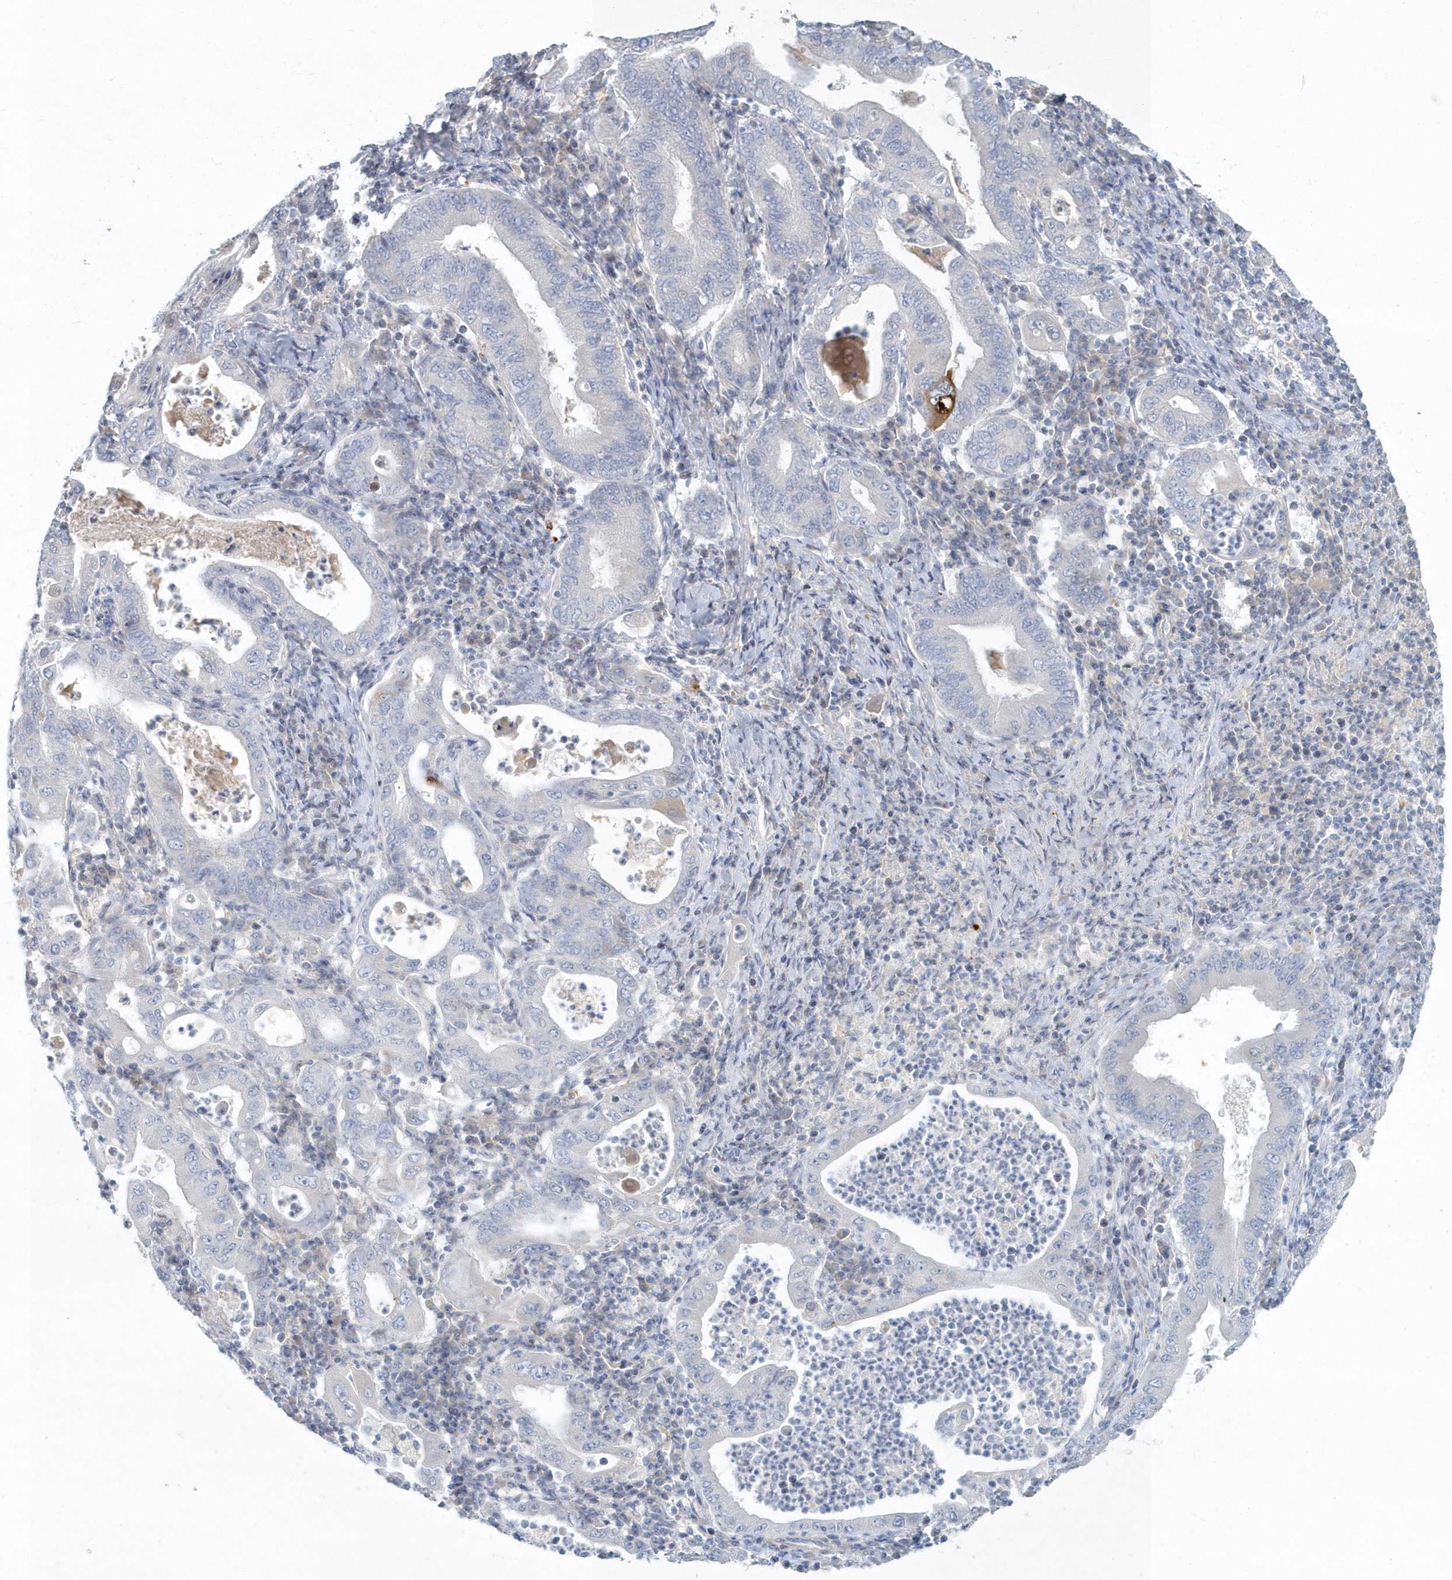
{"staining": {"intensity": "negative", "quantity": "none", "location": "none"}, "tissue": "stomach cancer", "cell_type": "Tumor cells", "image_type": "cancer", "snomed": [{"axis": "morphology", "description": "Normal tissue, NOS"}, {"axis": "morphology", "description": "Adenocarcinoma, NOS"}, {"axis": "topography", "description": "Esophagus"}, {"axis": "topography", "description": "Stomach, upper"}, {"axis": "topography", "description": "Peripheral nerve tissue"}], "caption": "Tumor cells are negative for protein expression in human stomach cancer. (DAB IHC with hematoxylin counter stain).", "gene": "MYOT", "patient": {"sex": "male", "age": 62}}